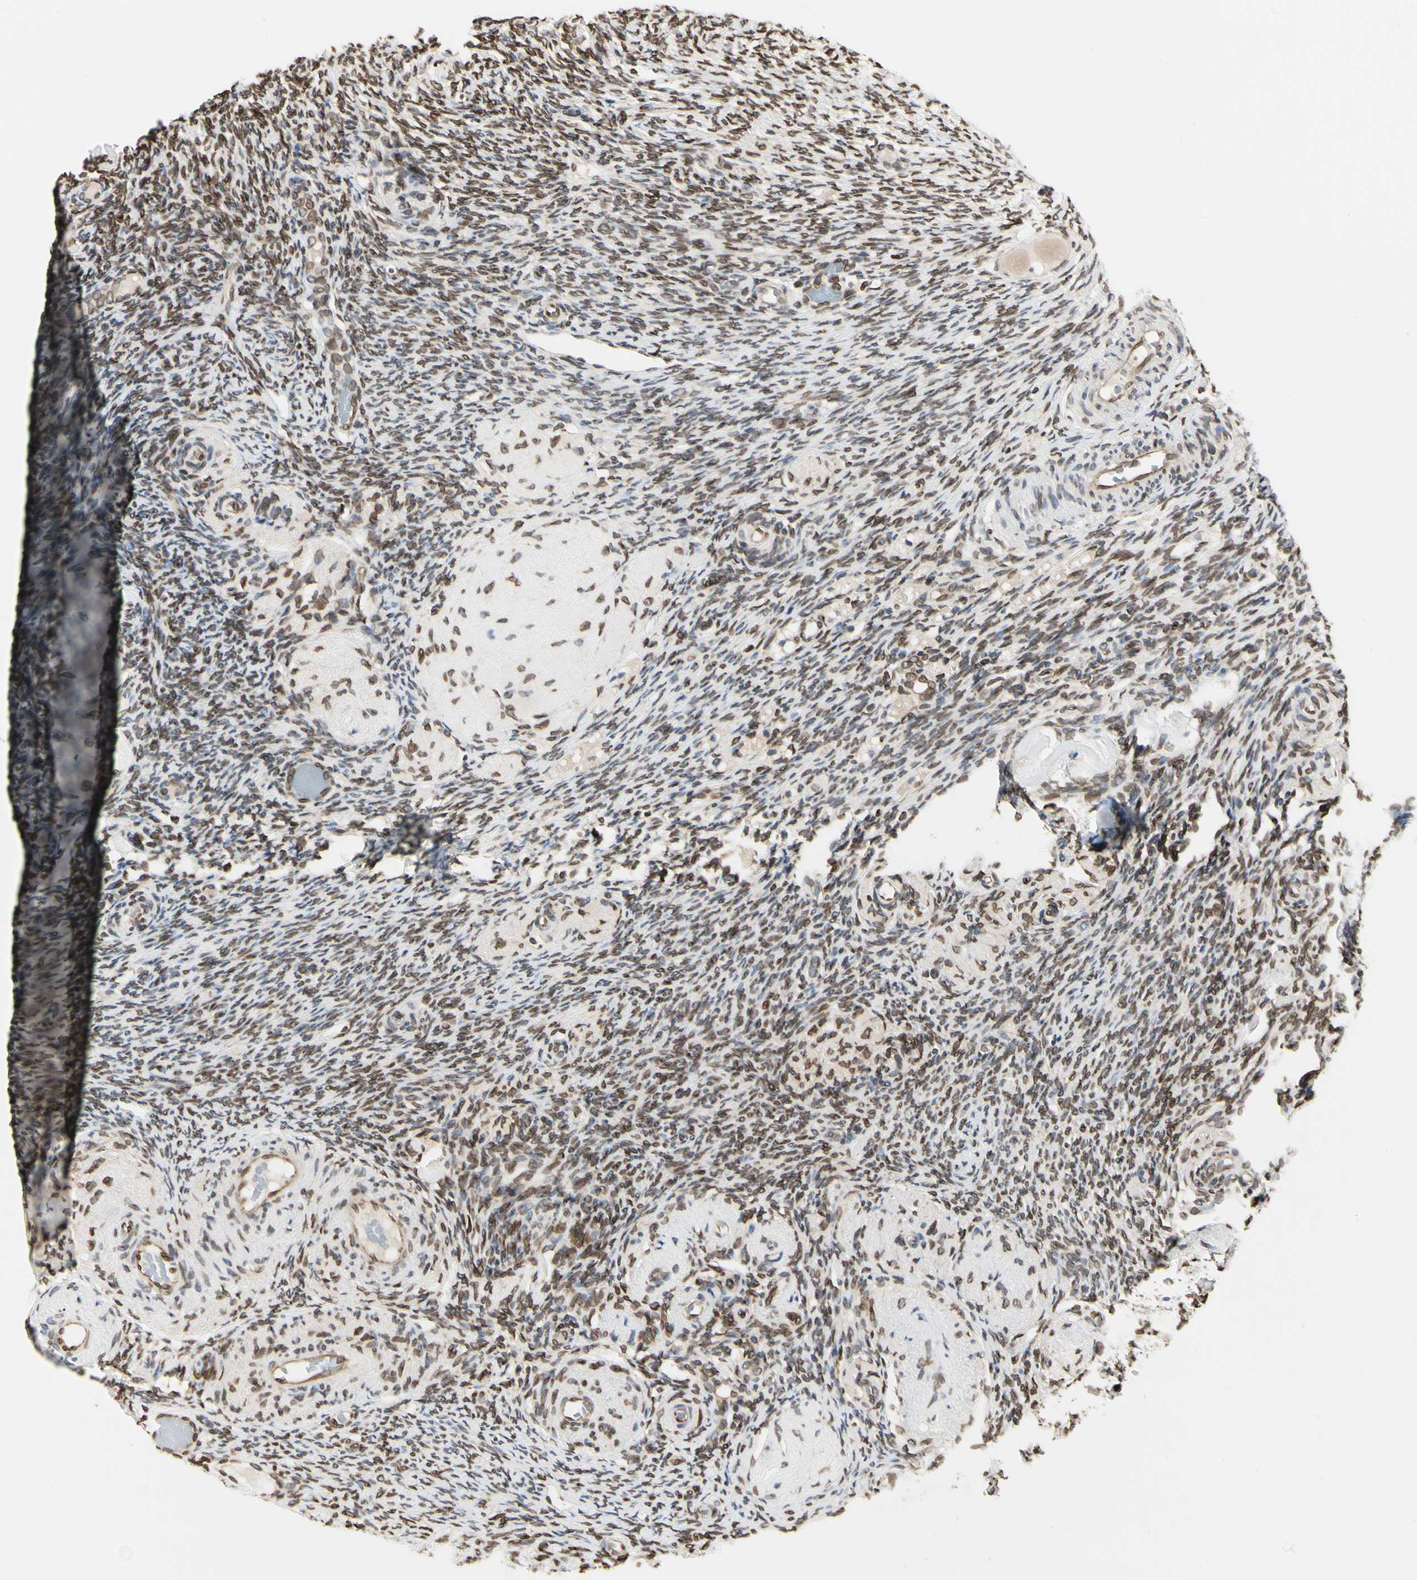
{"staining": {"intensity": "moderate", "quantity": ">75%", "location": "nuclear"}, "tissue": "ovary", "cell_type": "Ovarian stroma cells", "image_type": "normal", "snomed": [{"axis": "morphology", "description": "Normal tissue, NOS"}, {"axis": "topography", "description": "Ovary"}], "caption": "IHC of unremarkable ovary displays medium levels of moderate nuclear positivity in approximately >75% of ovarian stroma cells.", "gene": "TMPO", "patient": {"sex": "female", "age": 60}}